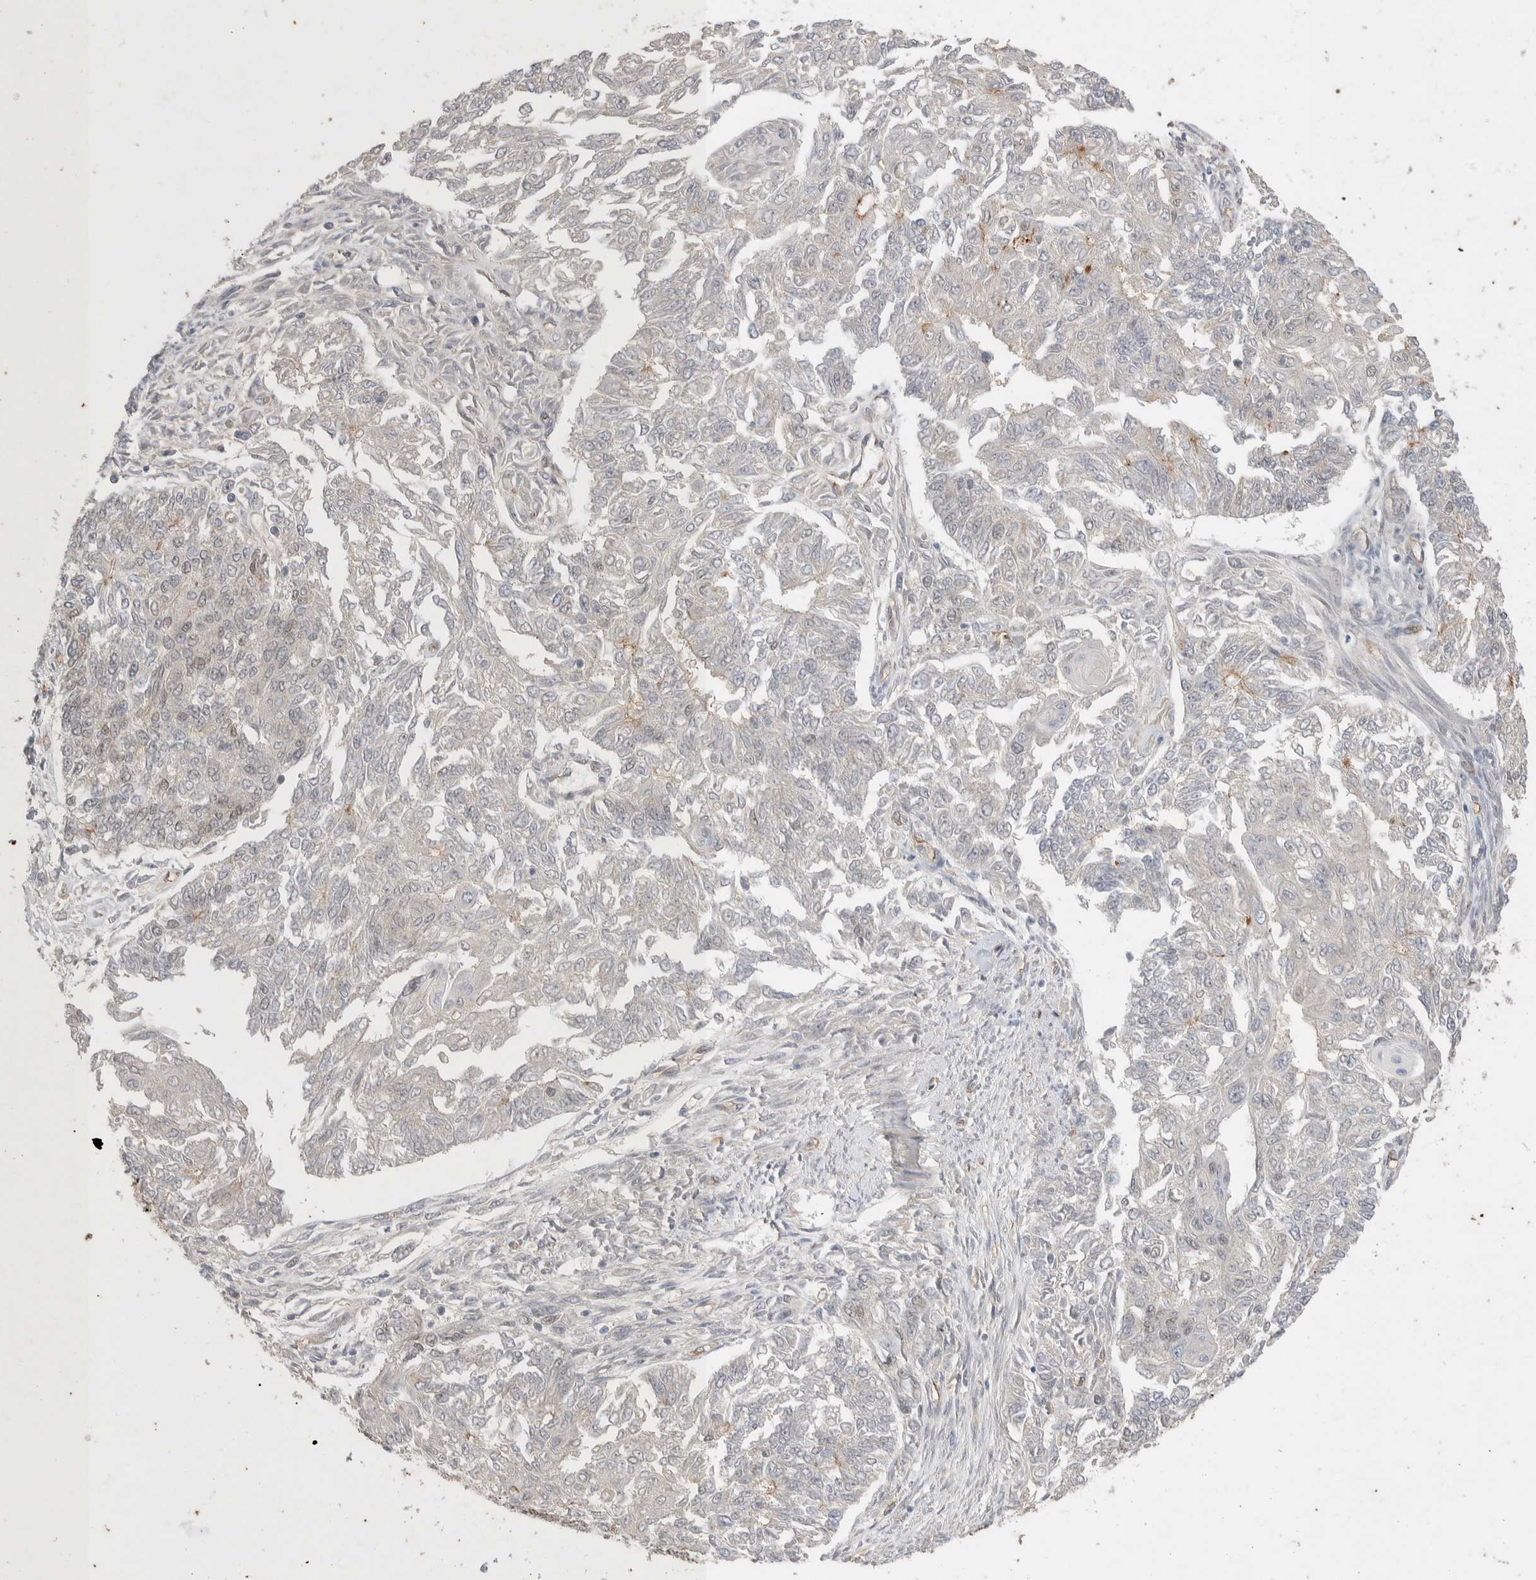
{"staining": {"intensity": "negative", "quantity": "none", "location": "none"}, "tissue": "endometrial cancer", "cell_type": "Tumor cells", "image_type": "cancer", "snomed": [{"axis": "morphology", "description": "Adenocarcinoma, NOS"}, {"axis": "topography", "description": "Endometrium"}], "caption": "A high-resolution histopathology image shows immunohistochemistry staining of endometrial cancer, which exhibits no significant positivity in tumor cells.", "gene": "ZNF704", "patient": {"sex": "female", "age": 32}}